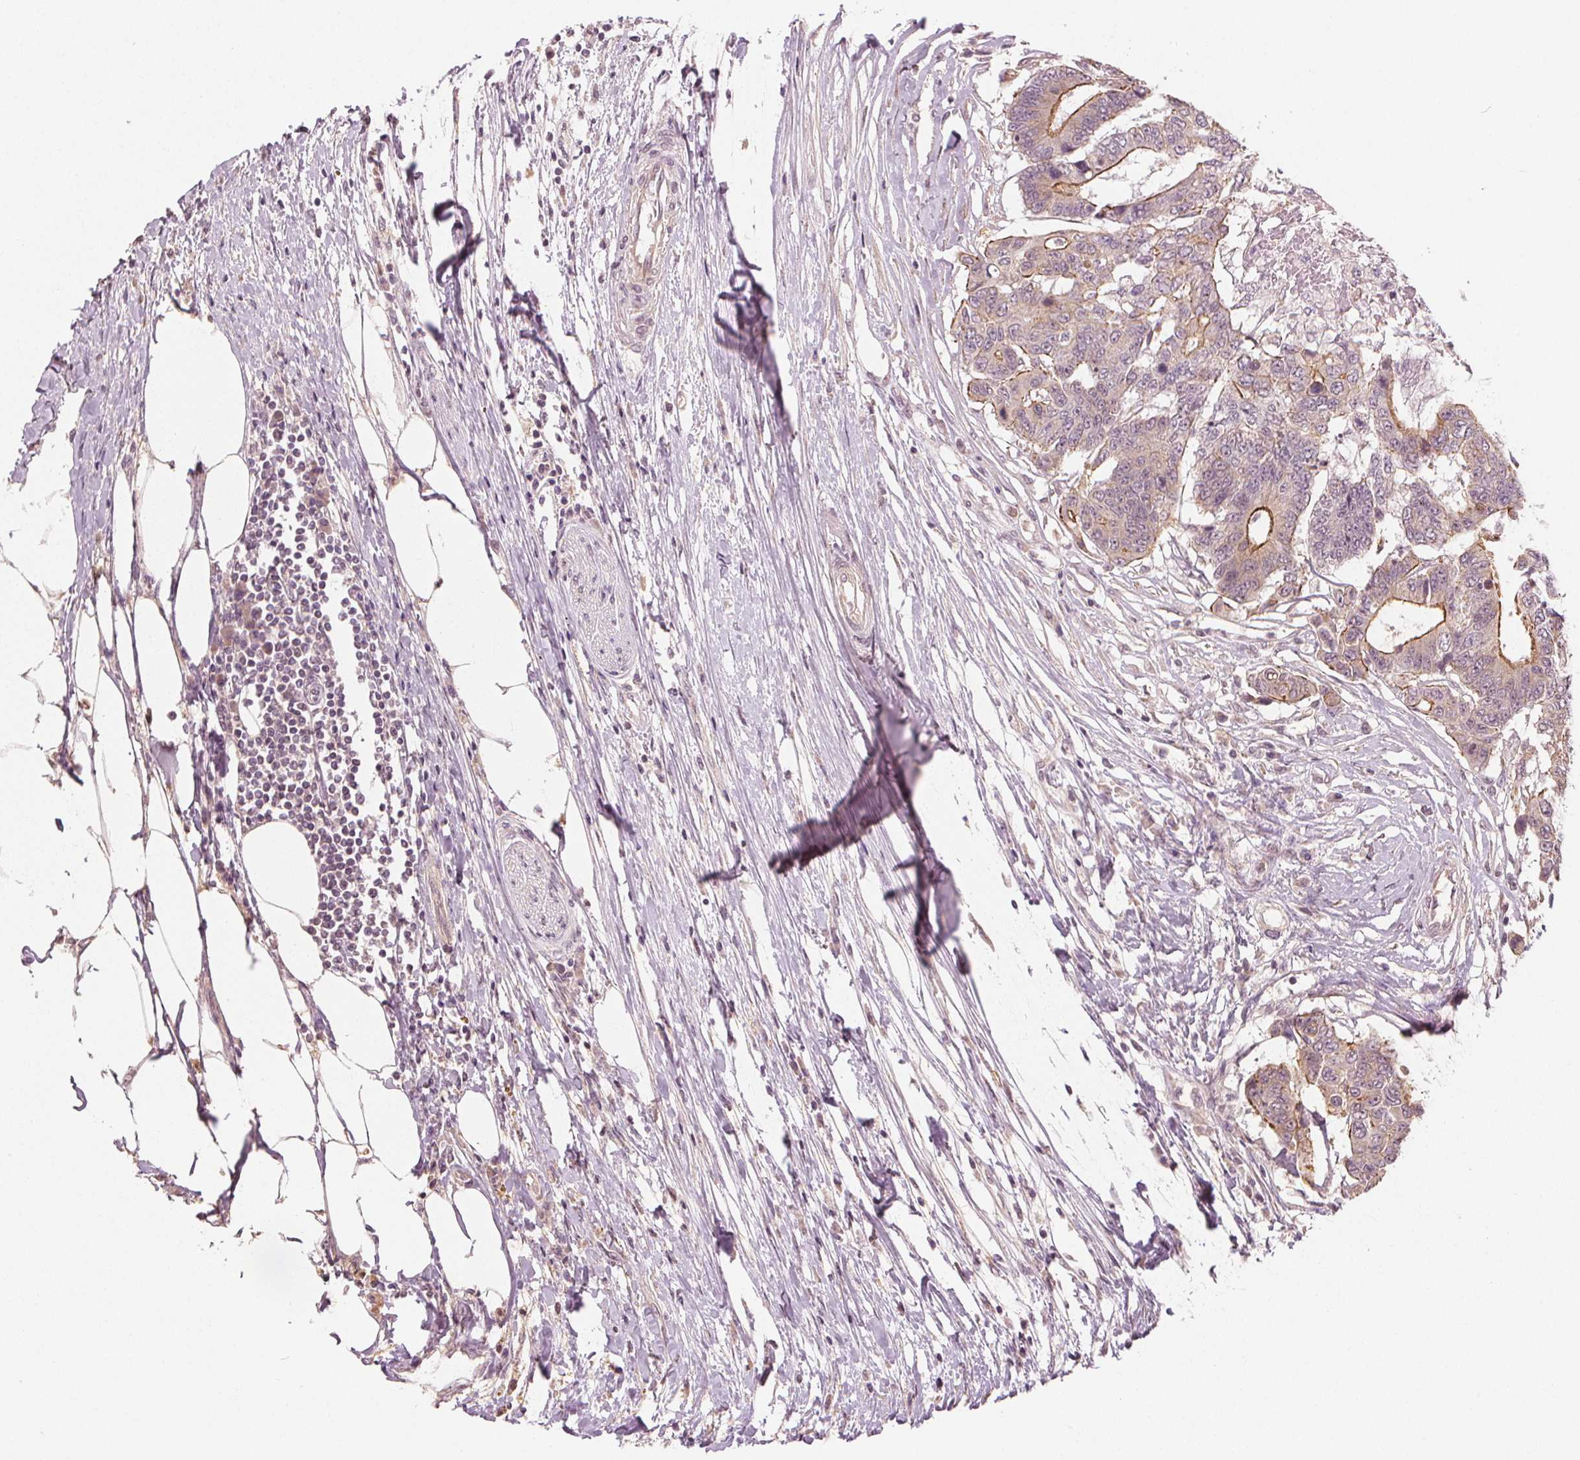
{"staining": {"intensity": "strong", "quantity": "<25%", "location": "cytoplasmic/membranous"}, "tissue": "colorectal cancer", "cell_type": "Tumor cells", "image_type": "cancer", "snomed": [{"axis": "morphology", "description": "Adenocarcinoma, NOS"}, {"axis": "topography", "description": "Colon"}], "caption": "Tumor cells show medium levels of strong cytoplasmic/membranous positivity in about <25% of cells in colorectal cancer (adenocarcinoma).", "gene": "CLBA1", "patient": {"sex": "female", "age": 48}}